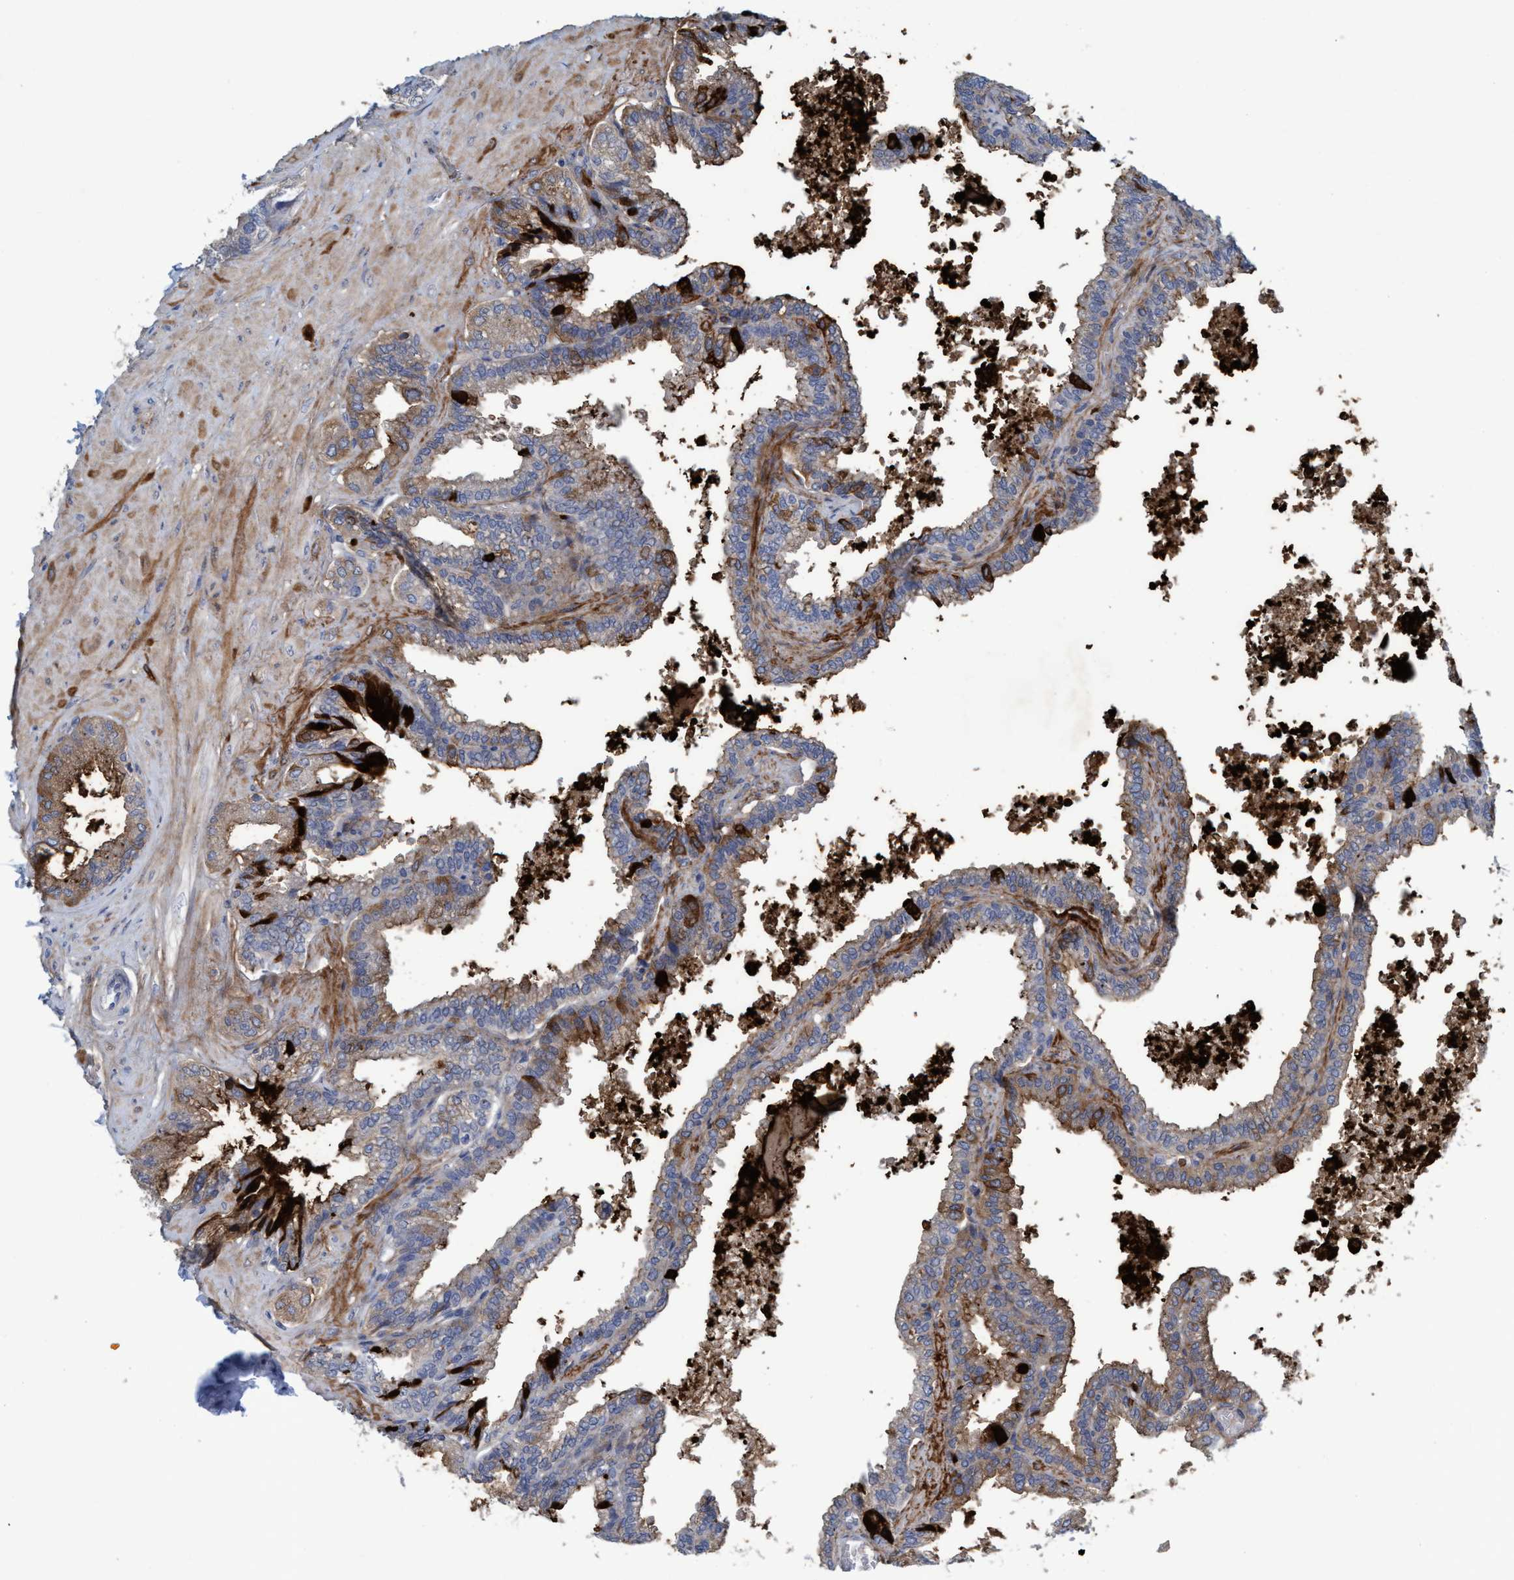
{"staining": {"intensity": "negative", "quantity": "none", "location": "none"}, "tissue": "seminal vesicle", "cell_type": "Glandular cells", "image_type": "normal", "snomed": [{"axis": "morphology", "description": "Normal tissue, NOS"}, {"axis": "topography", "description": "Seminal veicle"}], "caption": "A micrograph of human seminal vesicle is negative for staining in glandular cells. The staining was performed using DAB to visualize the protein expression in brown, while the nuclei were stained in blue with hematoxylin (Magnification: 20x).", "gene": "RNF208", "patient": {"sex": "male", "age": 46}}